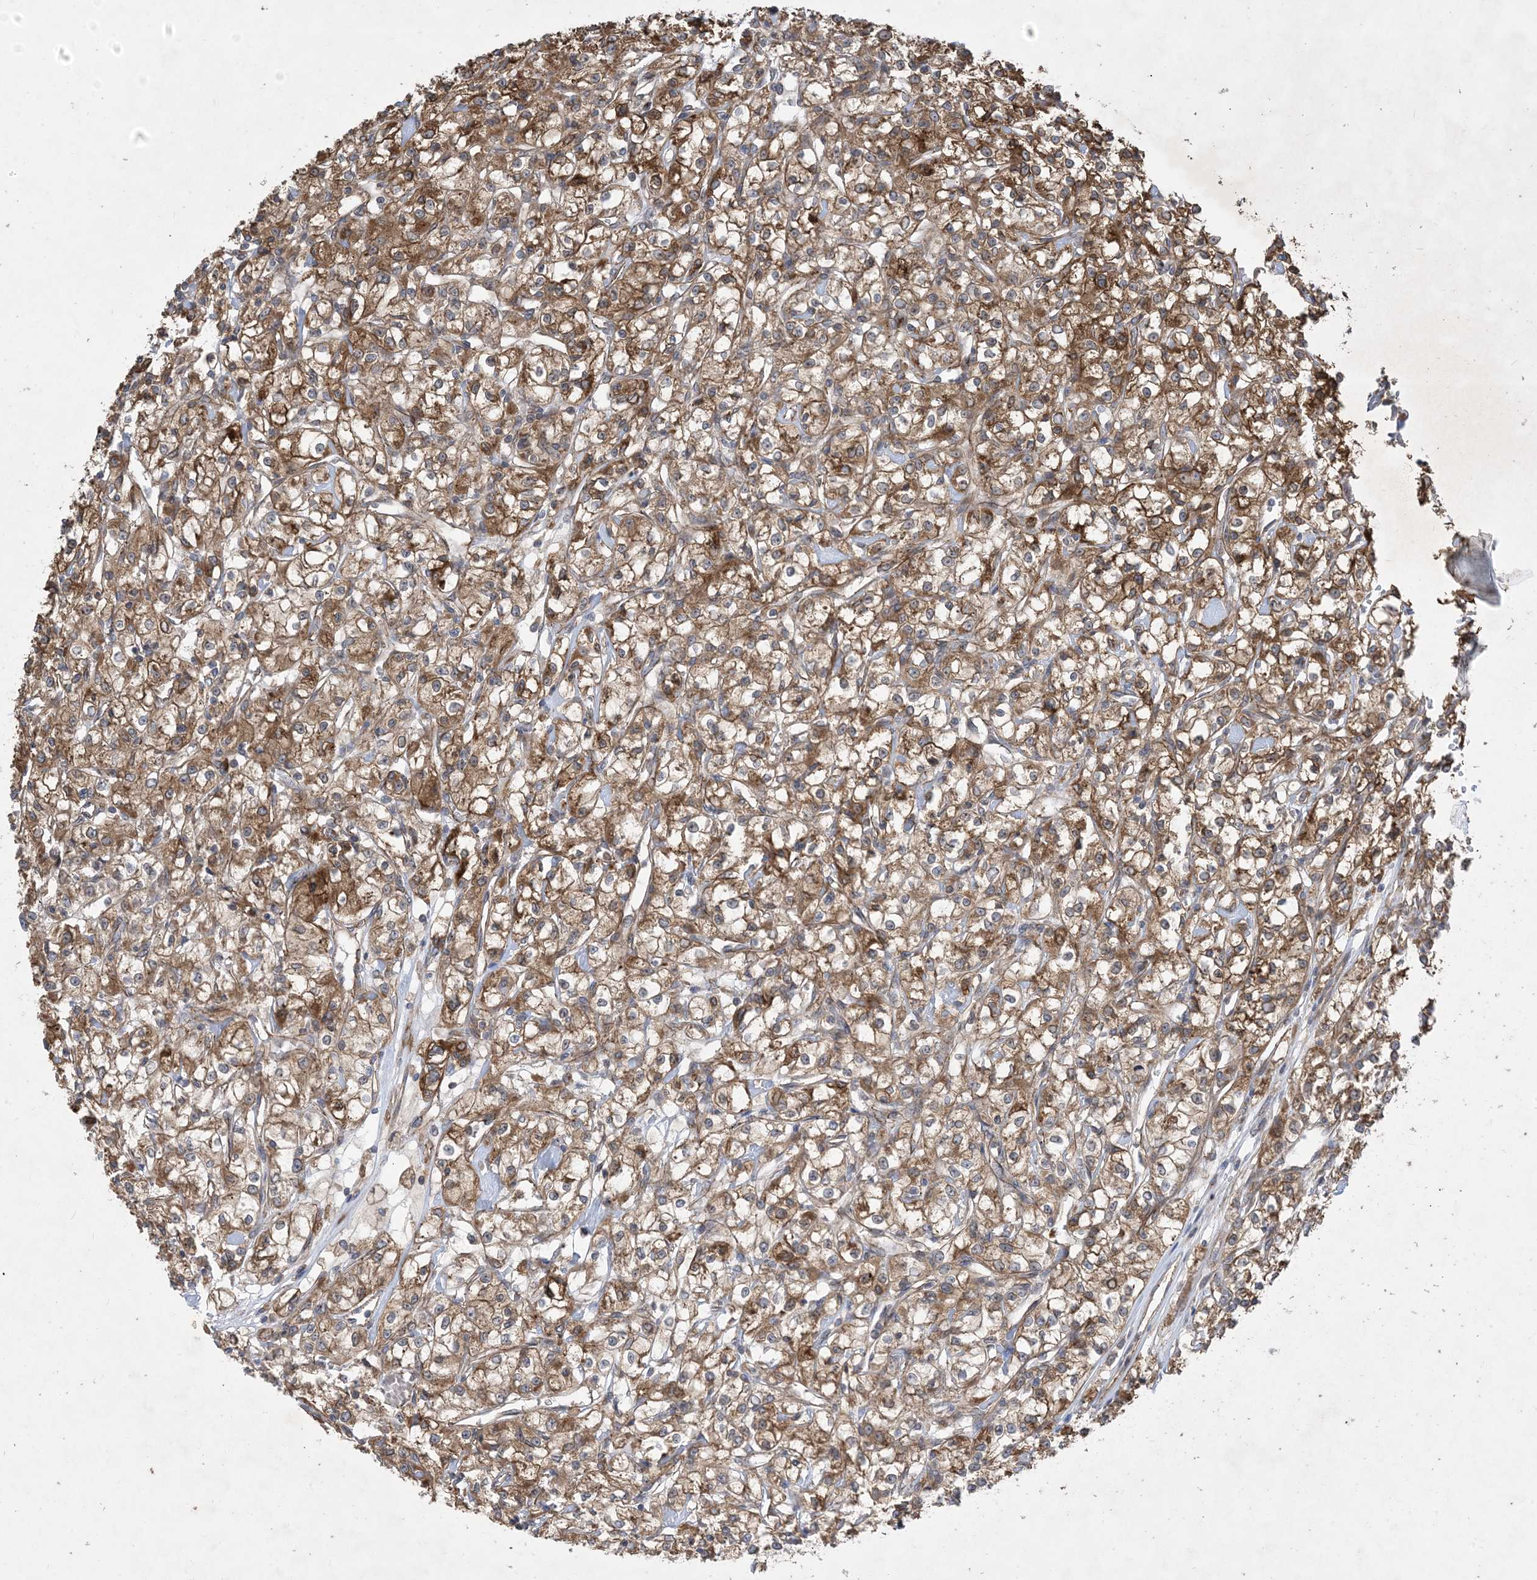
{"staining": {"intensity": "moderate", "quantity": ">75%", "location": "cytoplasmic/membranous"}, "tissue": "renal cancer", "cell_type": "Tumor cells", "image_type": "cancer", "snomed": [{"axis": "morphology", "description": "Adenocarcinoma, NOS"}, {"axis": "topography", "description": "Kidney"}], "caption": "Renal cancer stained with a brown dye exhibits moderate cytoplasmic/membranous positive staining in about >75% of tumor cells.", "gene": "OTOP1", "patient": {"sex": "female", "age": 59}}